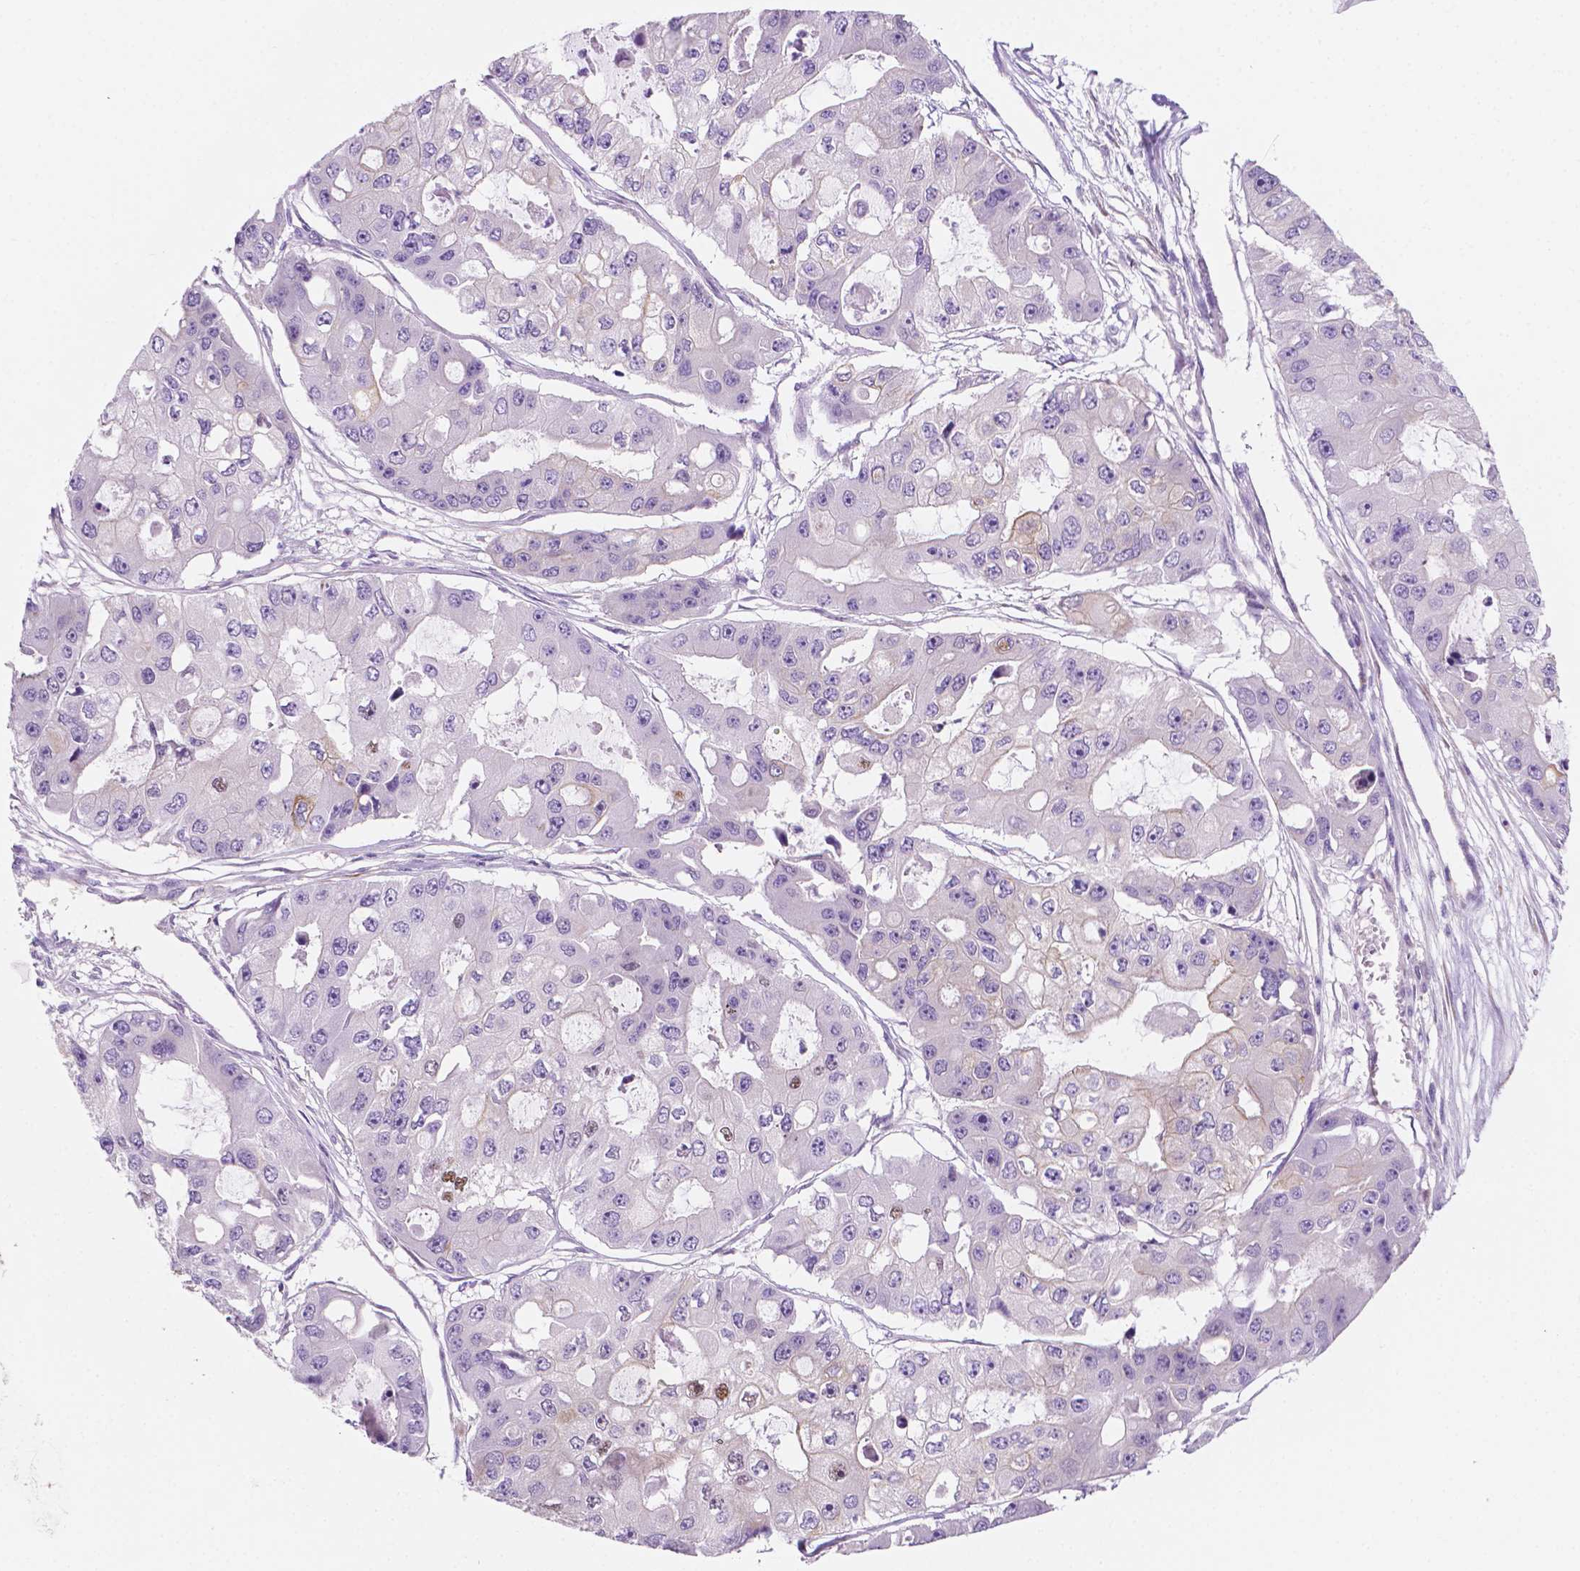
{"staining": {"intensity": "negative", "quantity": "none", "location": "none"}, "tissue": "ovarian cancer", "cell_type": "Tumor cells", "image_type": "cancer", "snomed": [{"axis": "morphology", "description": "Cystadenocarcinoma, serous, NOS"}, {"axis": "topography", "description": "Ovary"}], "caption": "Human ovarian serous cystadenocarcinoma stained for a protein using immunohistochemistry (IHC) reveals no expression in tumor cells.", "gene": "EPPK1", "patient": {"sex": "female", "age": 56}}